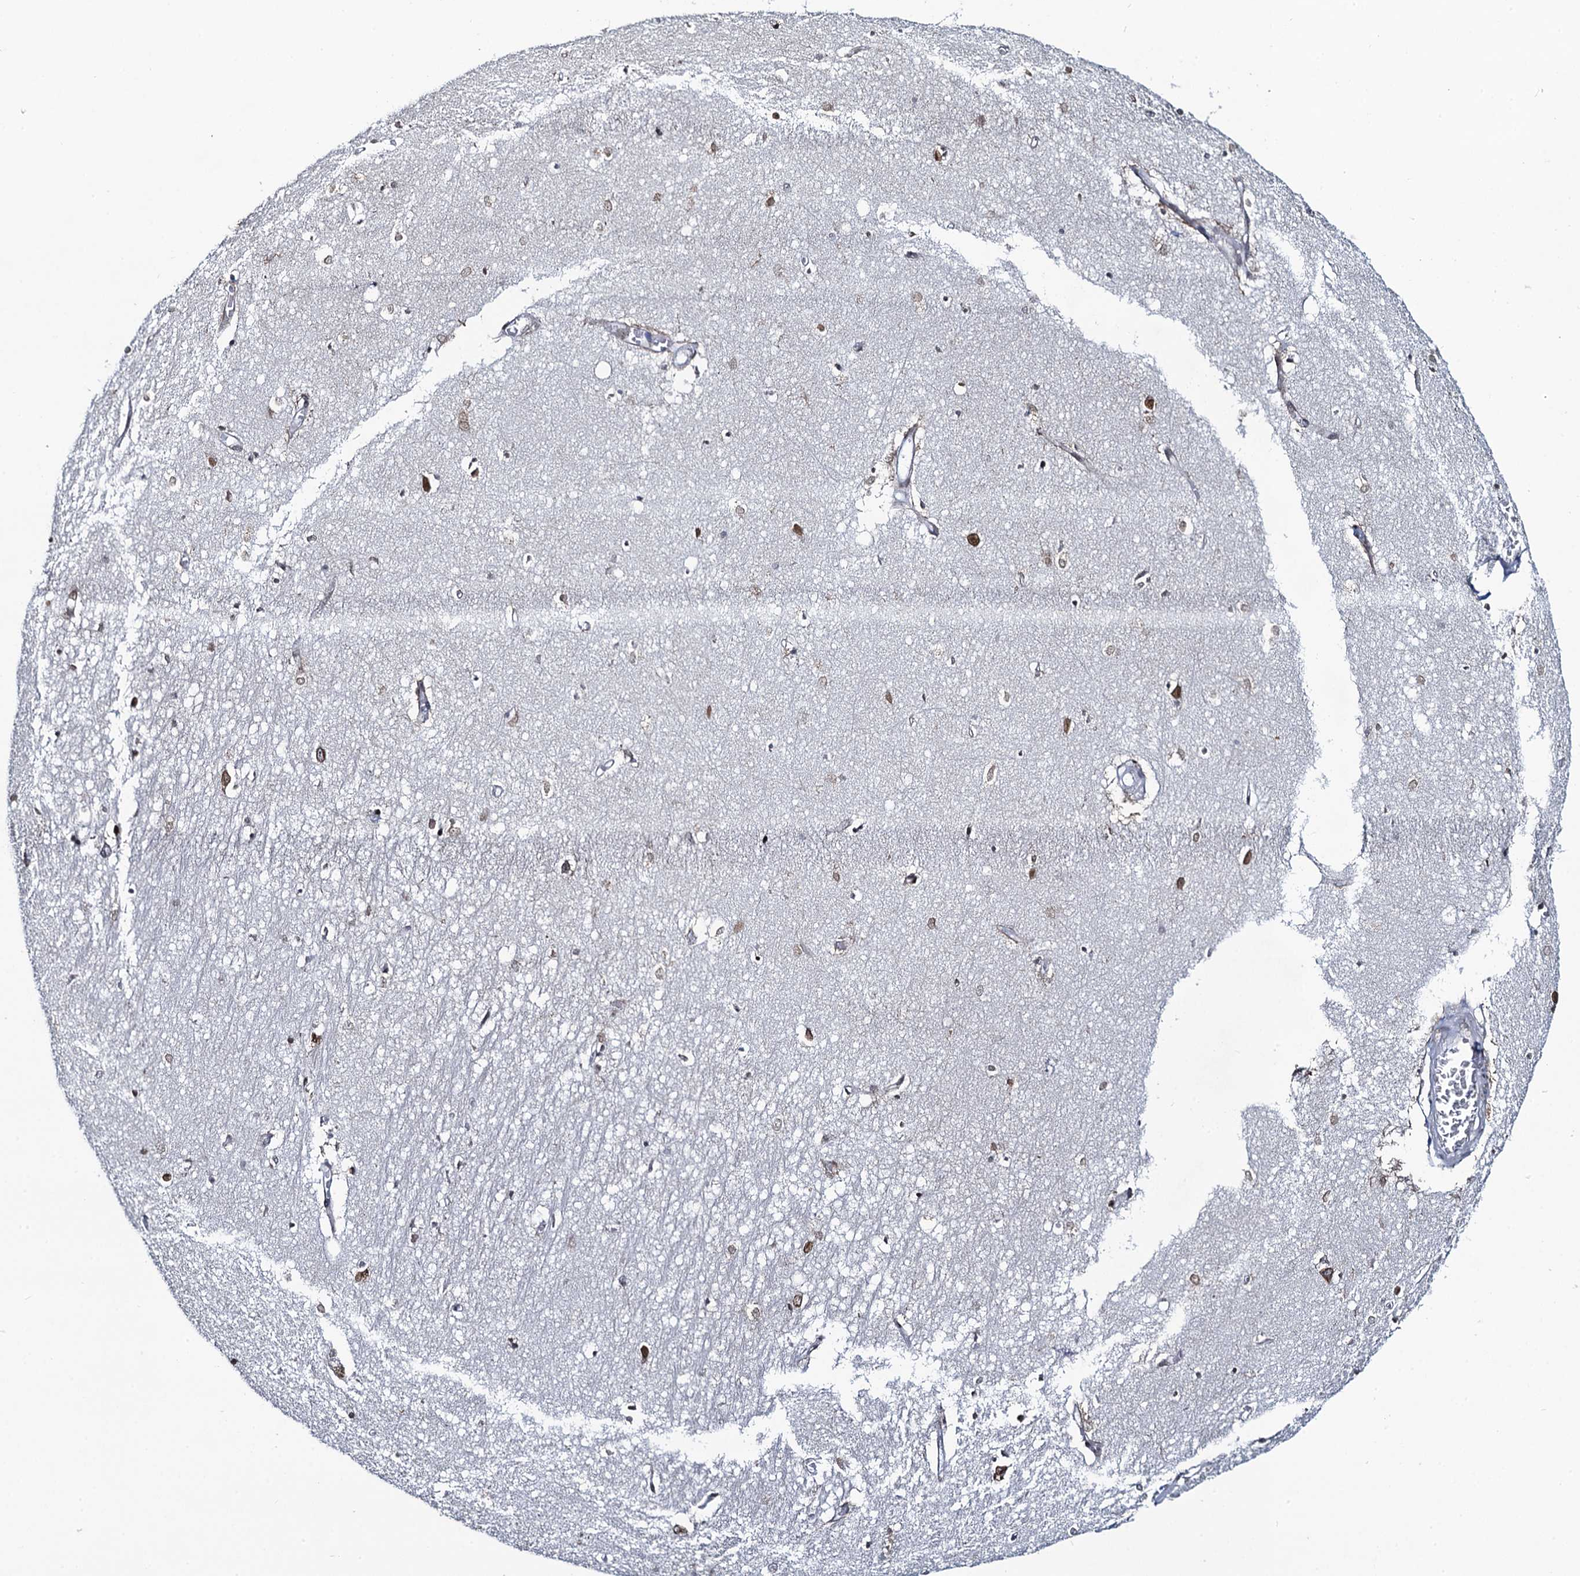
{"staining": {"intensity": "moderate", "quantity": "<25%", "location": "nuclear"}, "tissue": "hippocampus", "cell_type": "Glial cells", "image_type": "normal", "snomed": [{"axis": "morphology", "description": "Normal tissue, NOS"}, {"axis": "topography", "description": "Hippocampus"}], "caption": "IHC micrograph of unremarkable hippocampus: hippocampus stained using immunohistochemistry (IHC) displays low levels of moderate protein expression localized specifically in the nuclear of glial cells, appearing as a nuclear brown color.", "gene": "TOX3", "patient": {"sex": "female", "age": 64}}